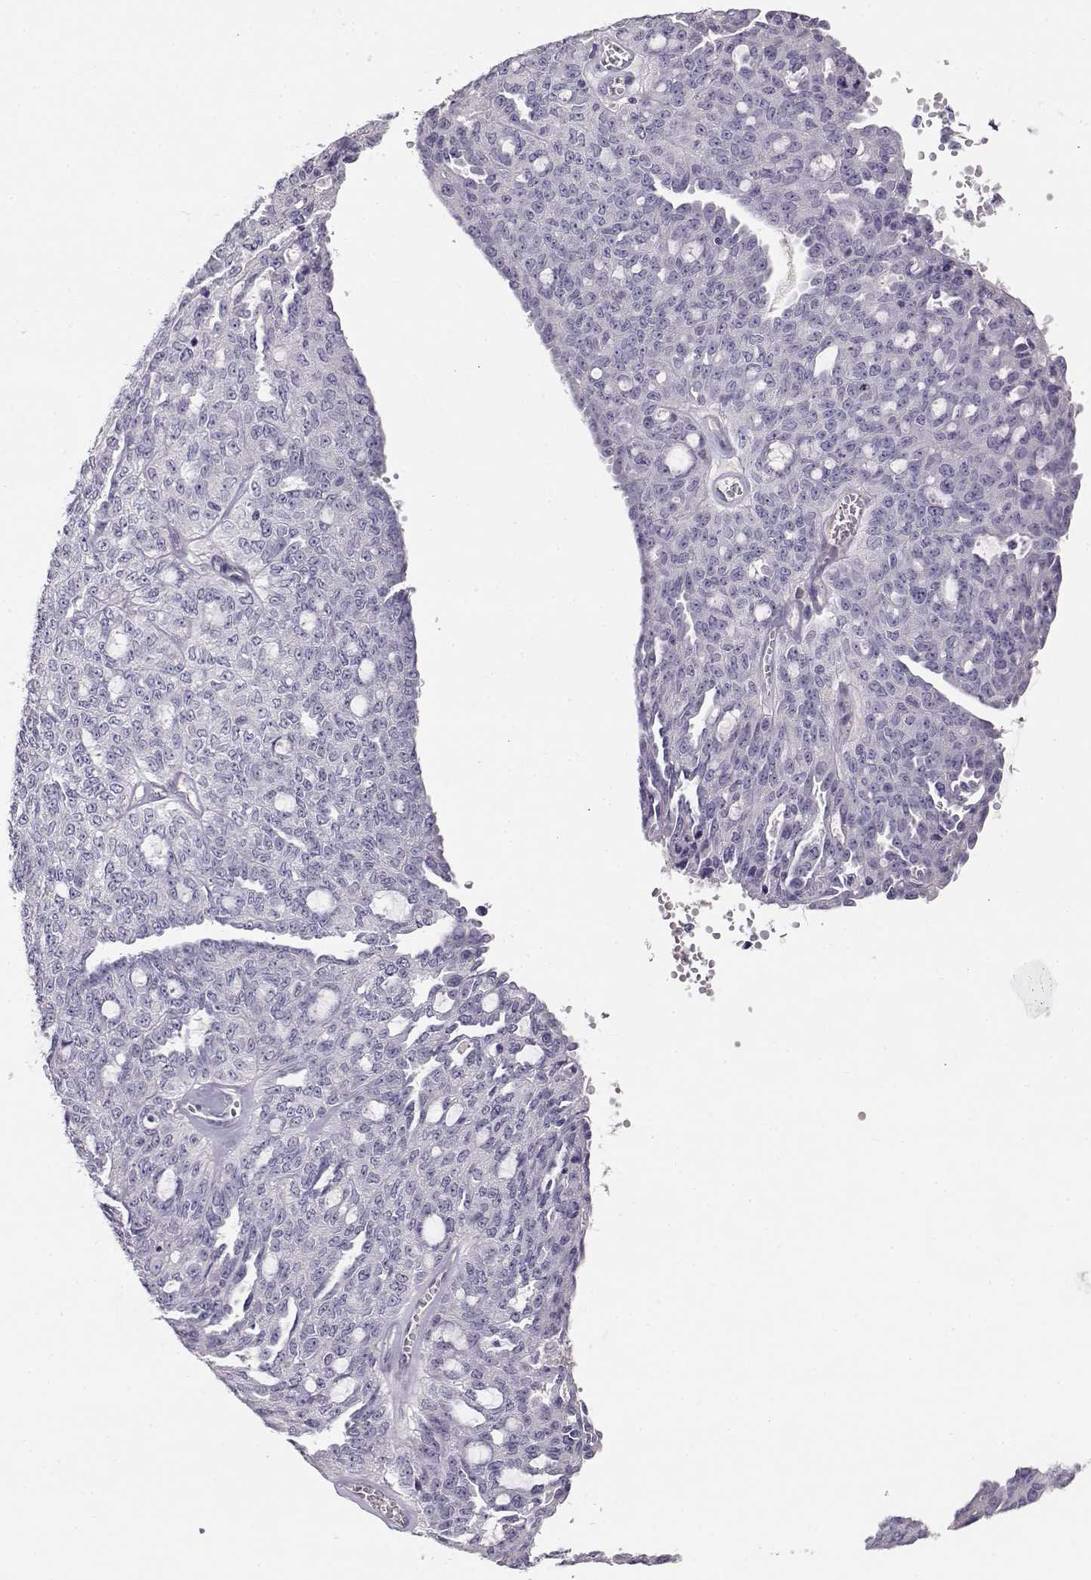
{"staining": {"intensity": "negative", "quantity": "none", "location": "none"}, "tissue": "ovarian cancer", "cell_type": "Tumor cells", "image_type": "cancer", "snomed": [{"axis": "morphology", "description": "Cystadenocarcinoma, serous, NOS"}, {"axis": "topography", "description": "Ovary"}], "caption": "Image shows no protein expression in tumor cells of ovarian cancer (serous cystadenocarcinoma) tissue.", "gene": "ENDOU", "patient": {"sex": "female", "age": 71}}